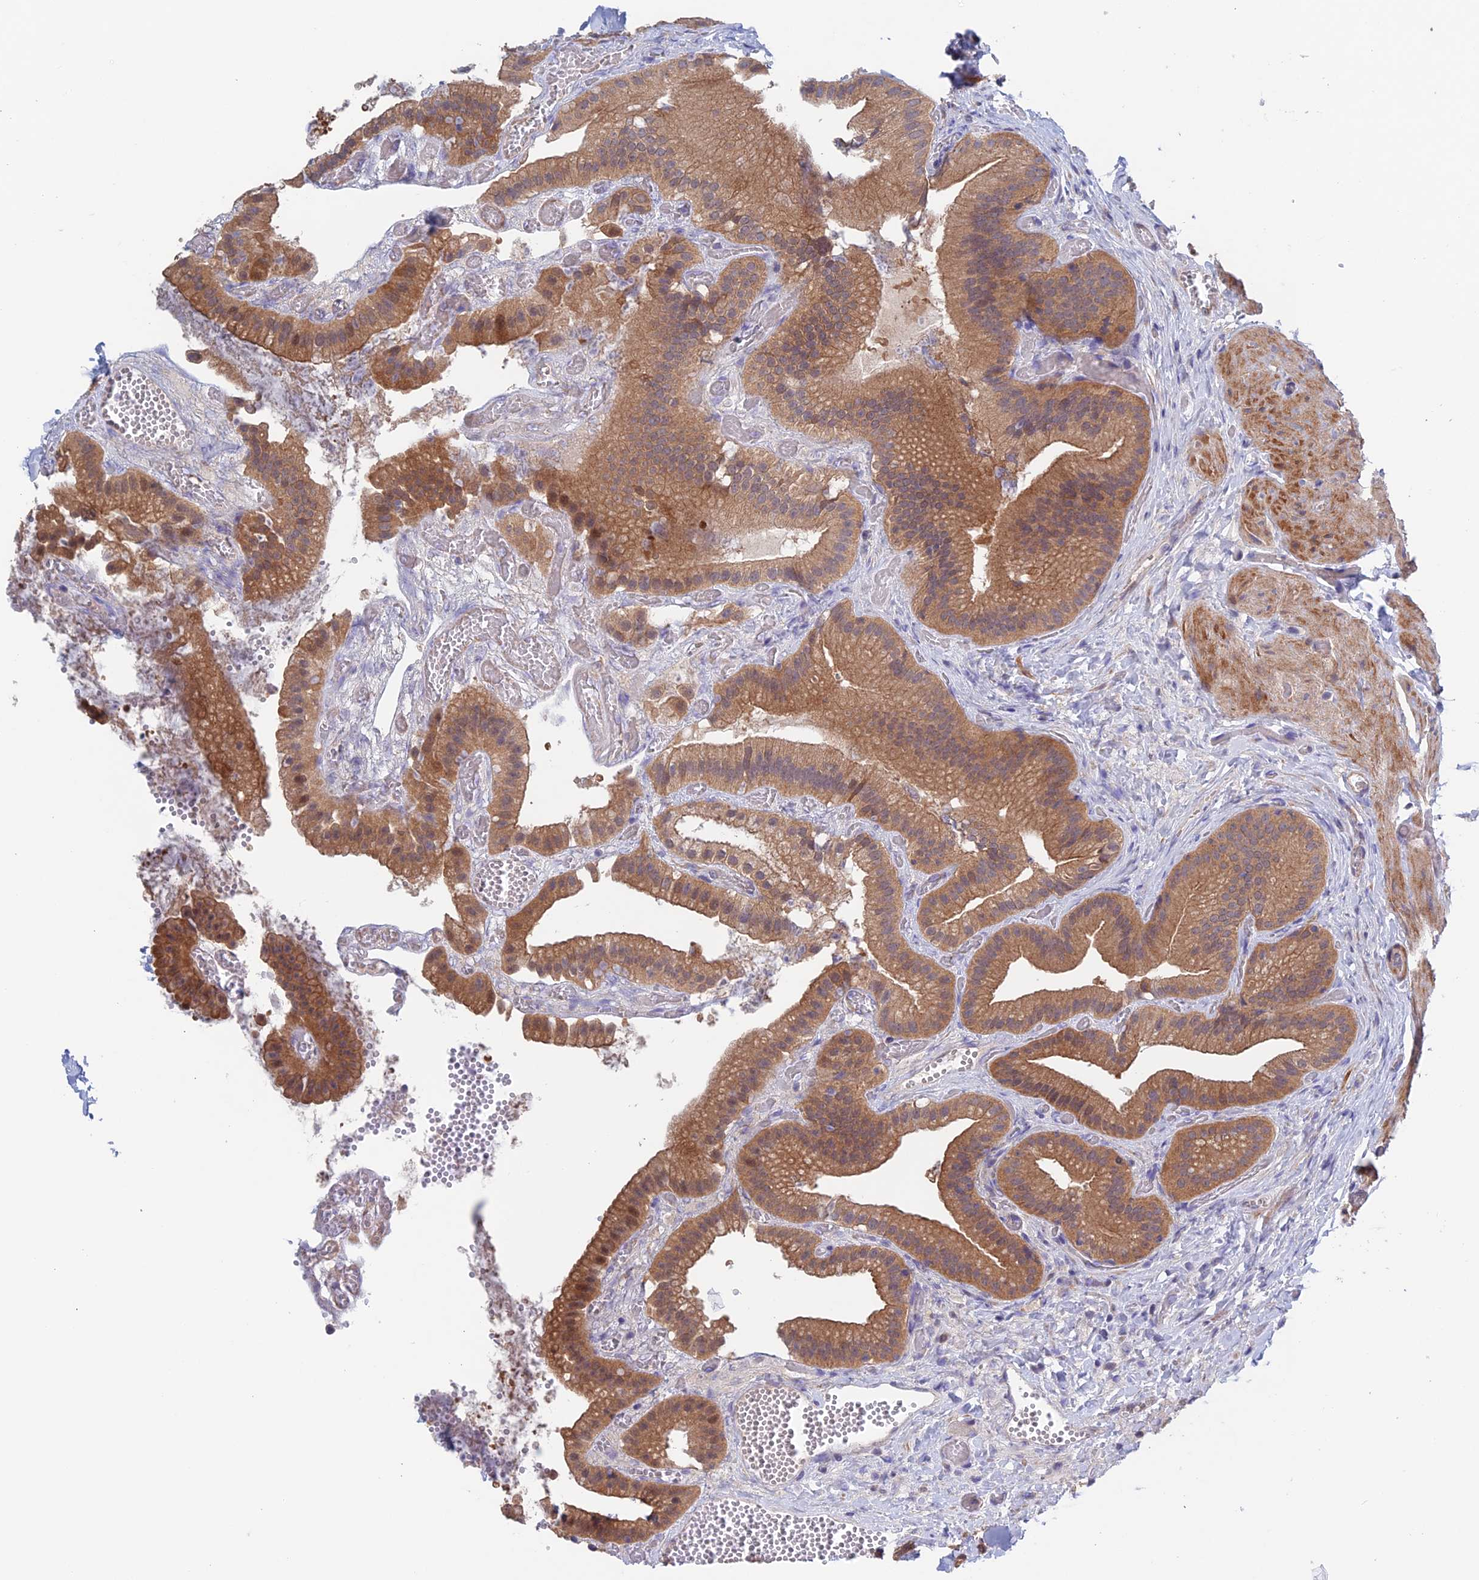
{"staining": {"intensity": "moderate", "quantity": ">75%", "location": "cytoplasmic/membranous,nuclear"}, "tissue": "gallbladder", "cell_type": "Glandular cells", "image_type": "normal", "snomed": [{"axis": "morphology", "description": "Normal tissue, NOS"}, {"axis": "topography", "description": "Gallbladder"}], "caption": "The image reveals immunohistochemical staining of normal gallbladder. There is moderate cytoplasmic/membranous,nuclear positivity is seen in approximately >75% of glandular cells.", "gene": "NUDT16L1", "patient": {"sex": "female", "age": 64}}